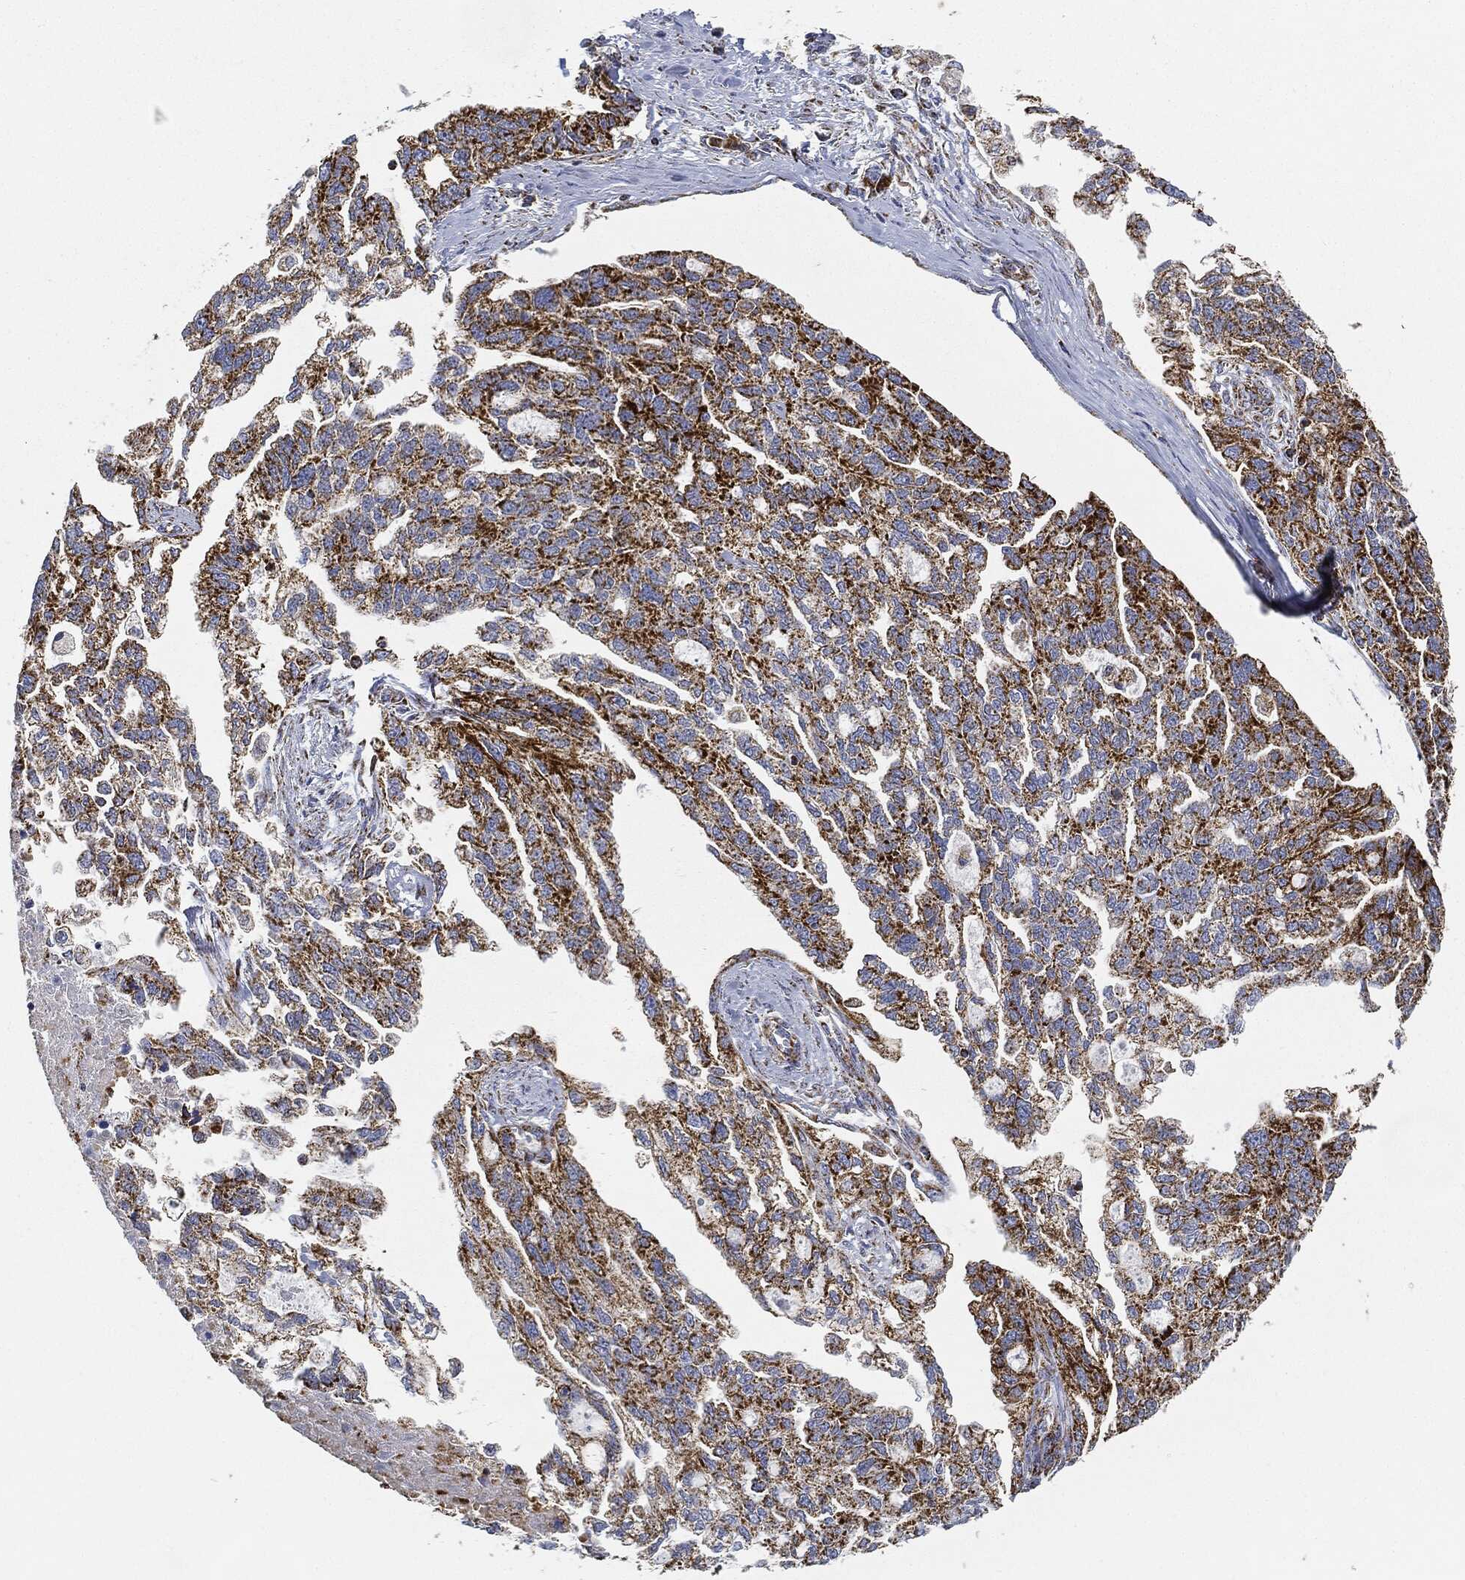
{"staining": {"intensity": "strong", "quantity": ">75%", "location": "cytoplasmic/membranous"}, "tissue": "ovarian cancer", "cell_type": "Tumor cells", "image_type": "cancer", "snomed": [{"axis": "morphology", "description": "Cystadenocarcinoma, serous, NOS"}, {"axis": "topography", "description": "Ovary"}], "caption": "DAB immunohistochemical staining of human ovarian cancer (serous cystadenocarcinoma) exhibits strong cytoplasmic/membranous protein expression in approximately >75% of tumor cells. (Stains: DAB (3,3'-diaminobenzidine) in brown, nuclei in blue, Microscopy: brightfield microscopy at high magnification).", "gene": "CAPN15", "patient": {"sex": "female", "age": 51}}